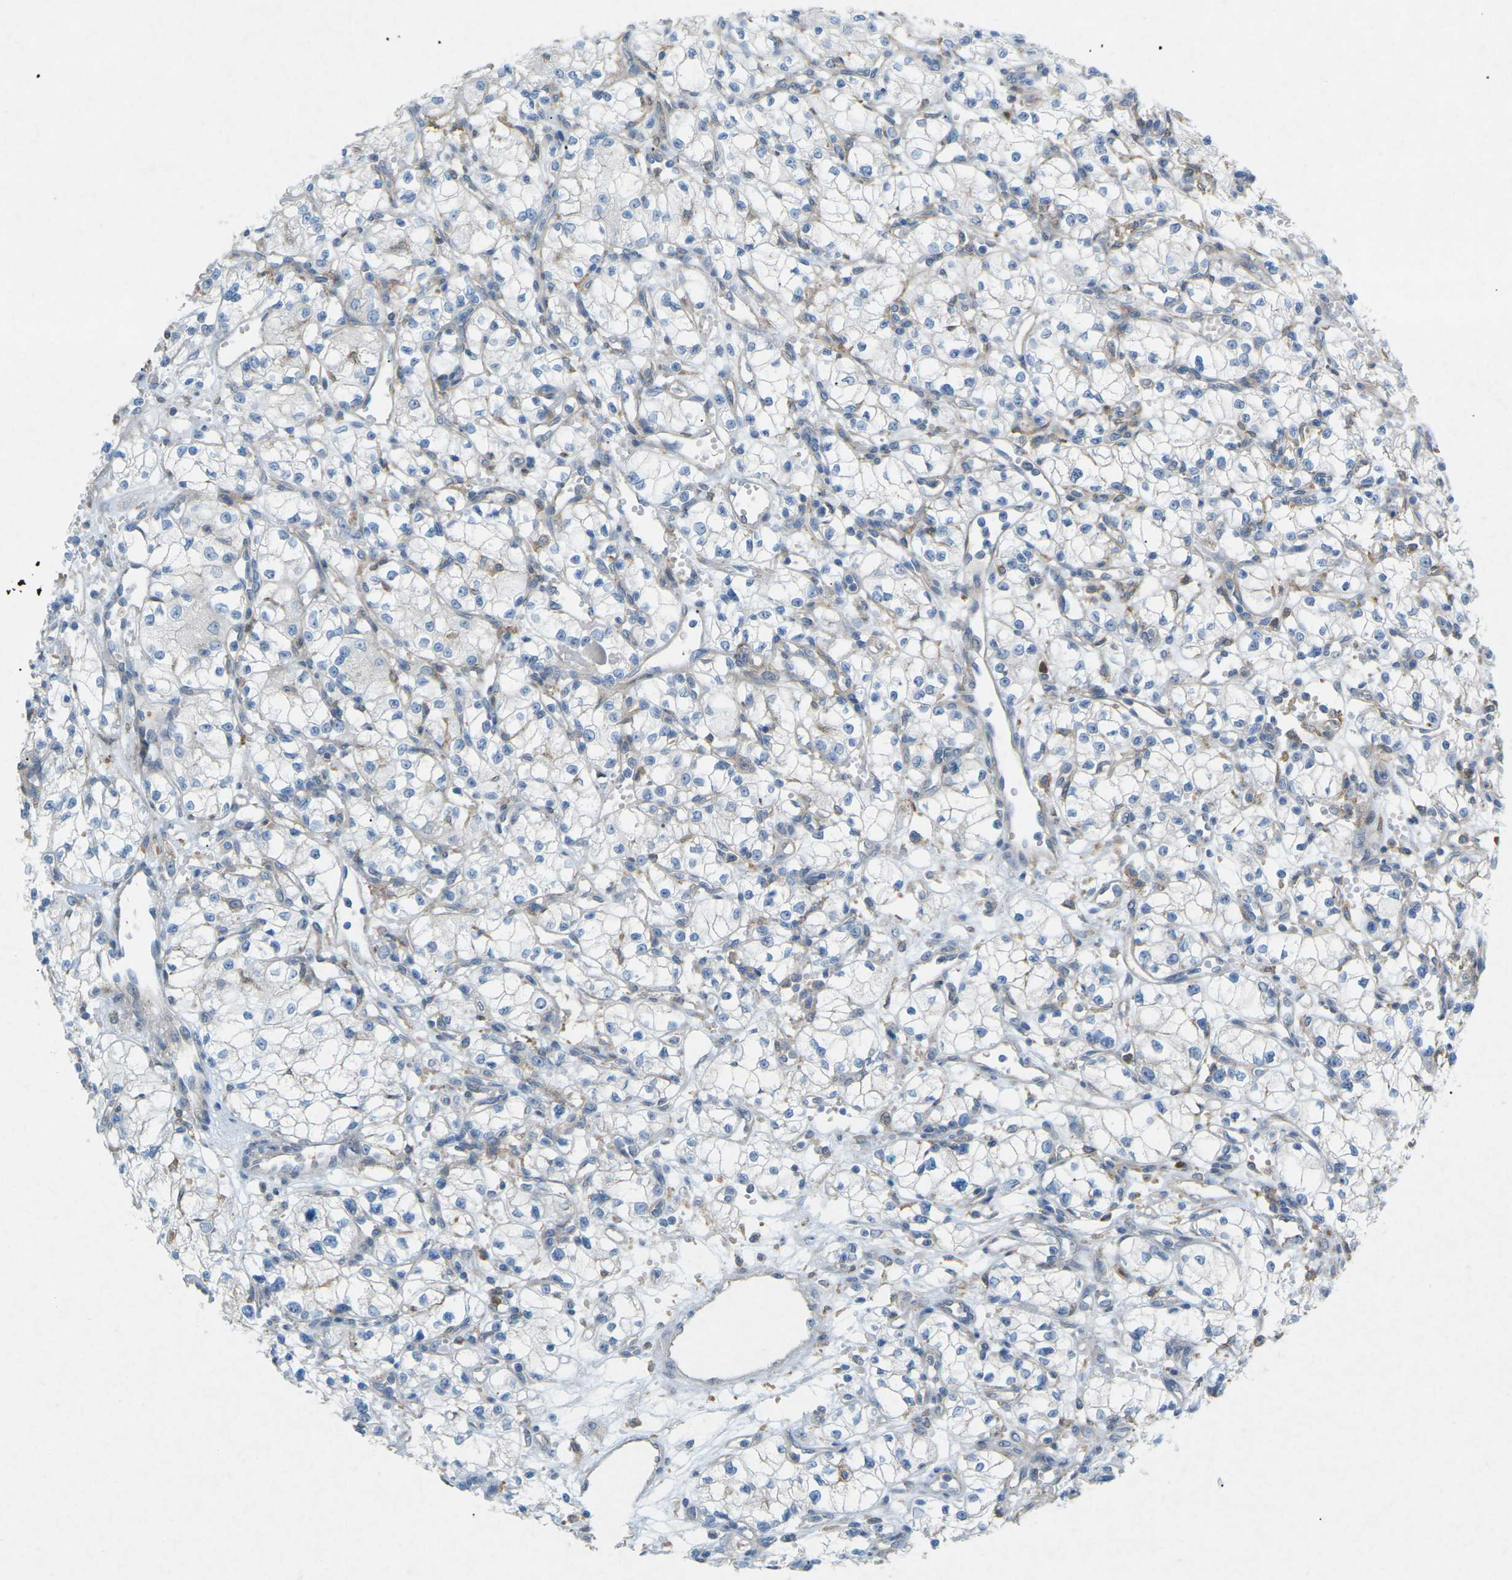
{"staining": {"intensity": "negative", "quantity": "none", "location": "none"}, "tissue": "renal cancer", "cell_type": "Tumor cells", "image_type": "cancer", "snomed": [{"axis": "morphology", "description": "Normal tissue, NOS"}, {"axis": "morphology", "description": "Adenocarcinoma, NOS"}, {"axis": "topography", "description": "Kidney"}], "caption": "This histopathology image is of adenocarcinoma (renal) stained with IHC to label a protein in brown with the nuclei are counter-stained blue. There is no positivity in tumor cells.", "gene": "STK11", "patient": {"sex": "male", "age": 59}}